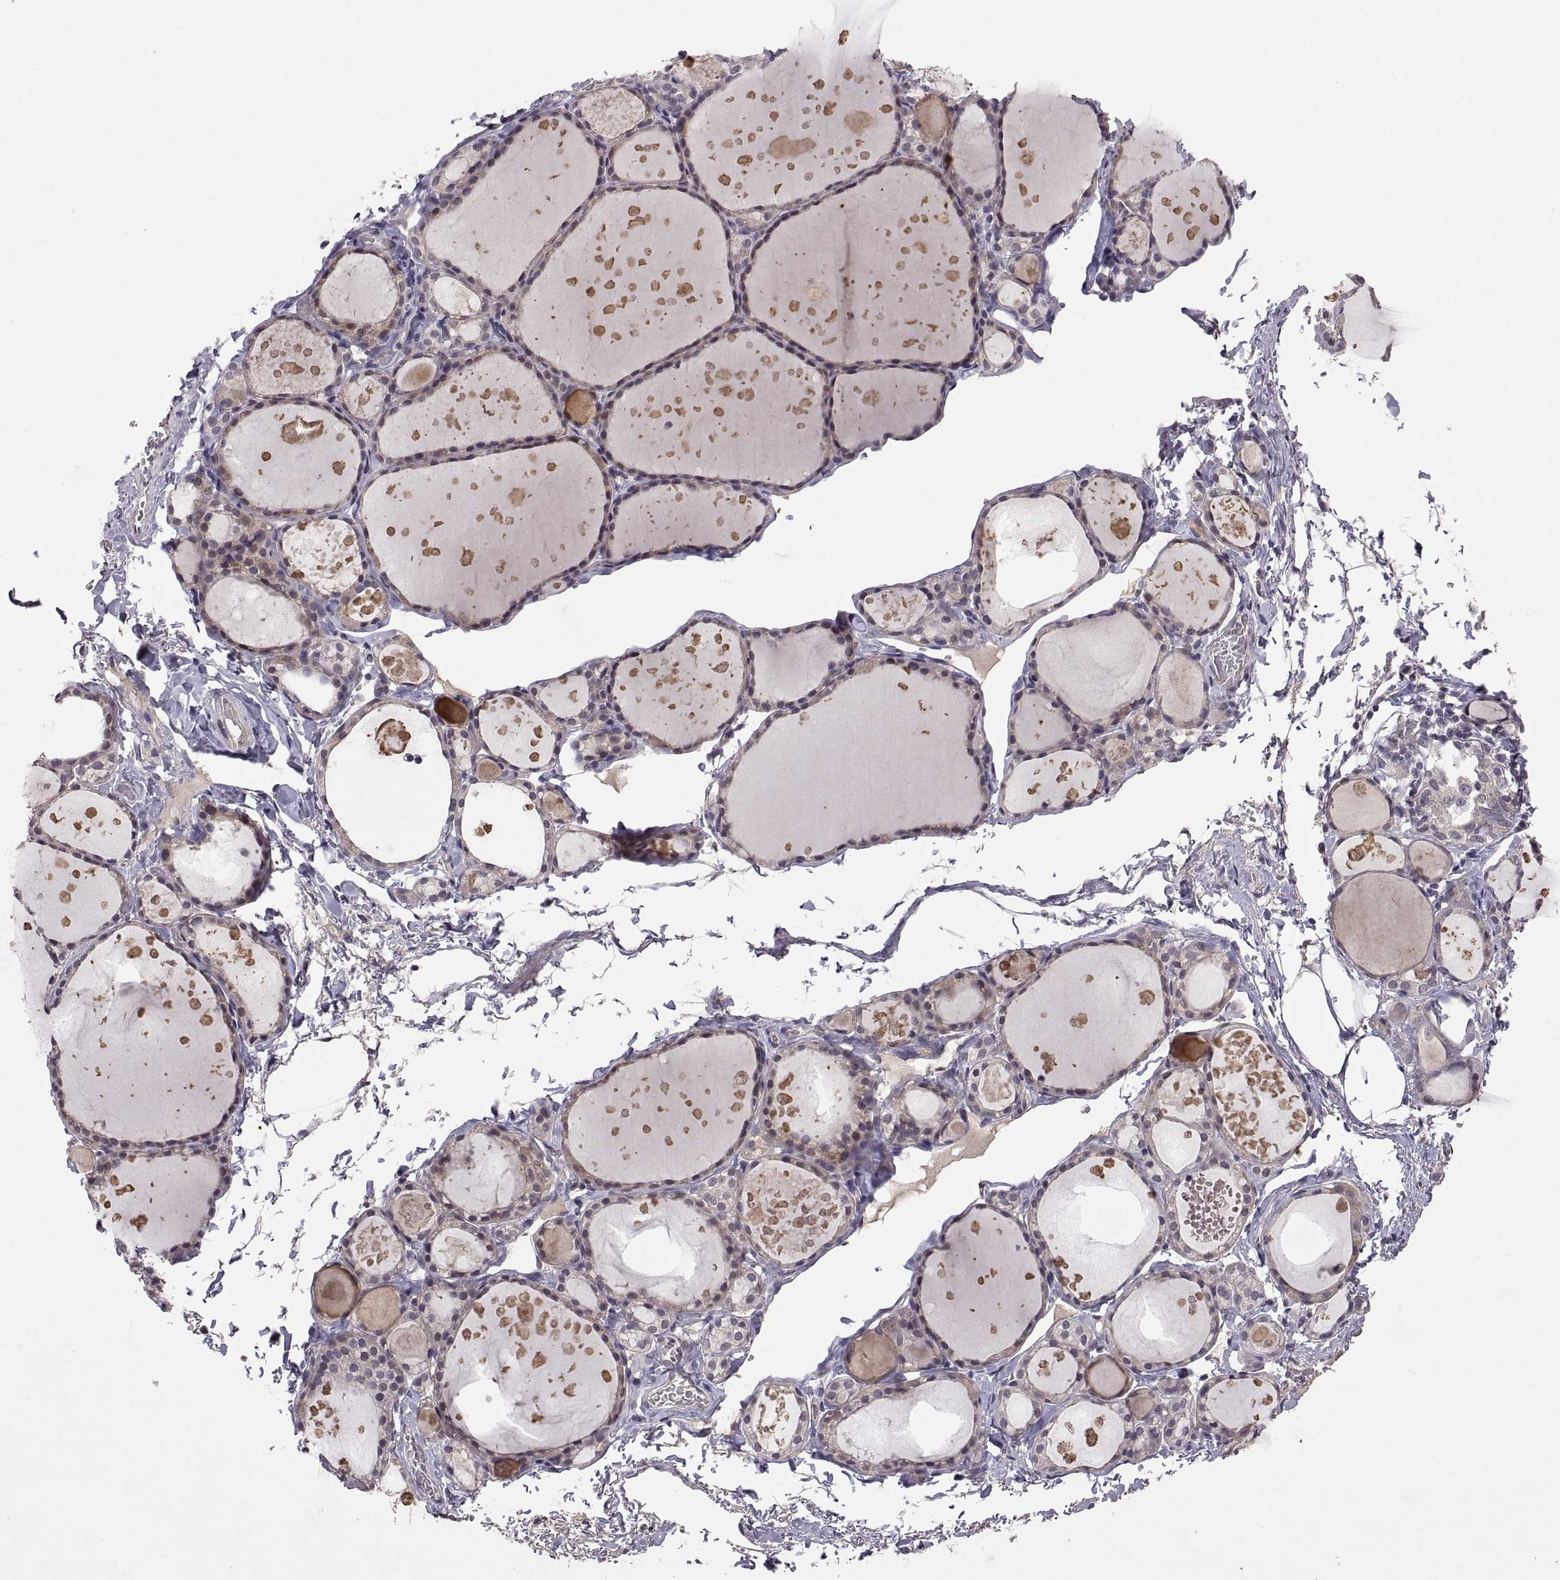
{"staining": {"intensity": "negative", "quantity": "none", "location": "none"}, "tissue": "thyroid gland", "cell_type": "Glandular cells", "image_type": "normal", "snomed": [{"axis": "morphology", "description": "Normal tissue, NOS"}, {"axis": "topography", "description": "Thyroid gland"}], "caption": "The image demonstrates no staining of glandular cells in benign thyroid gland. Brightfield microscopy of immunohistochemistry stained with DAB (brown) and hematoxylin (blue), captured at high magnification.", "gene": "LAMA1", "patient": {"sex": "male", "age": 68}}